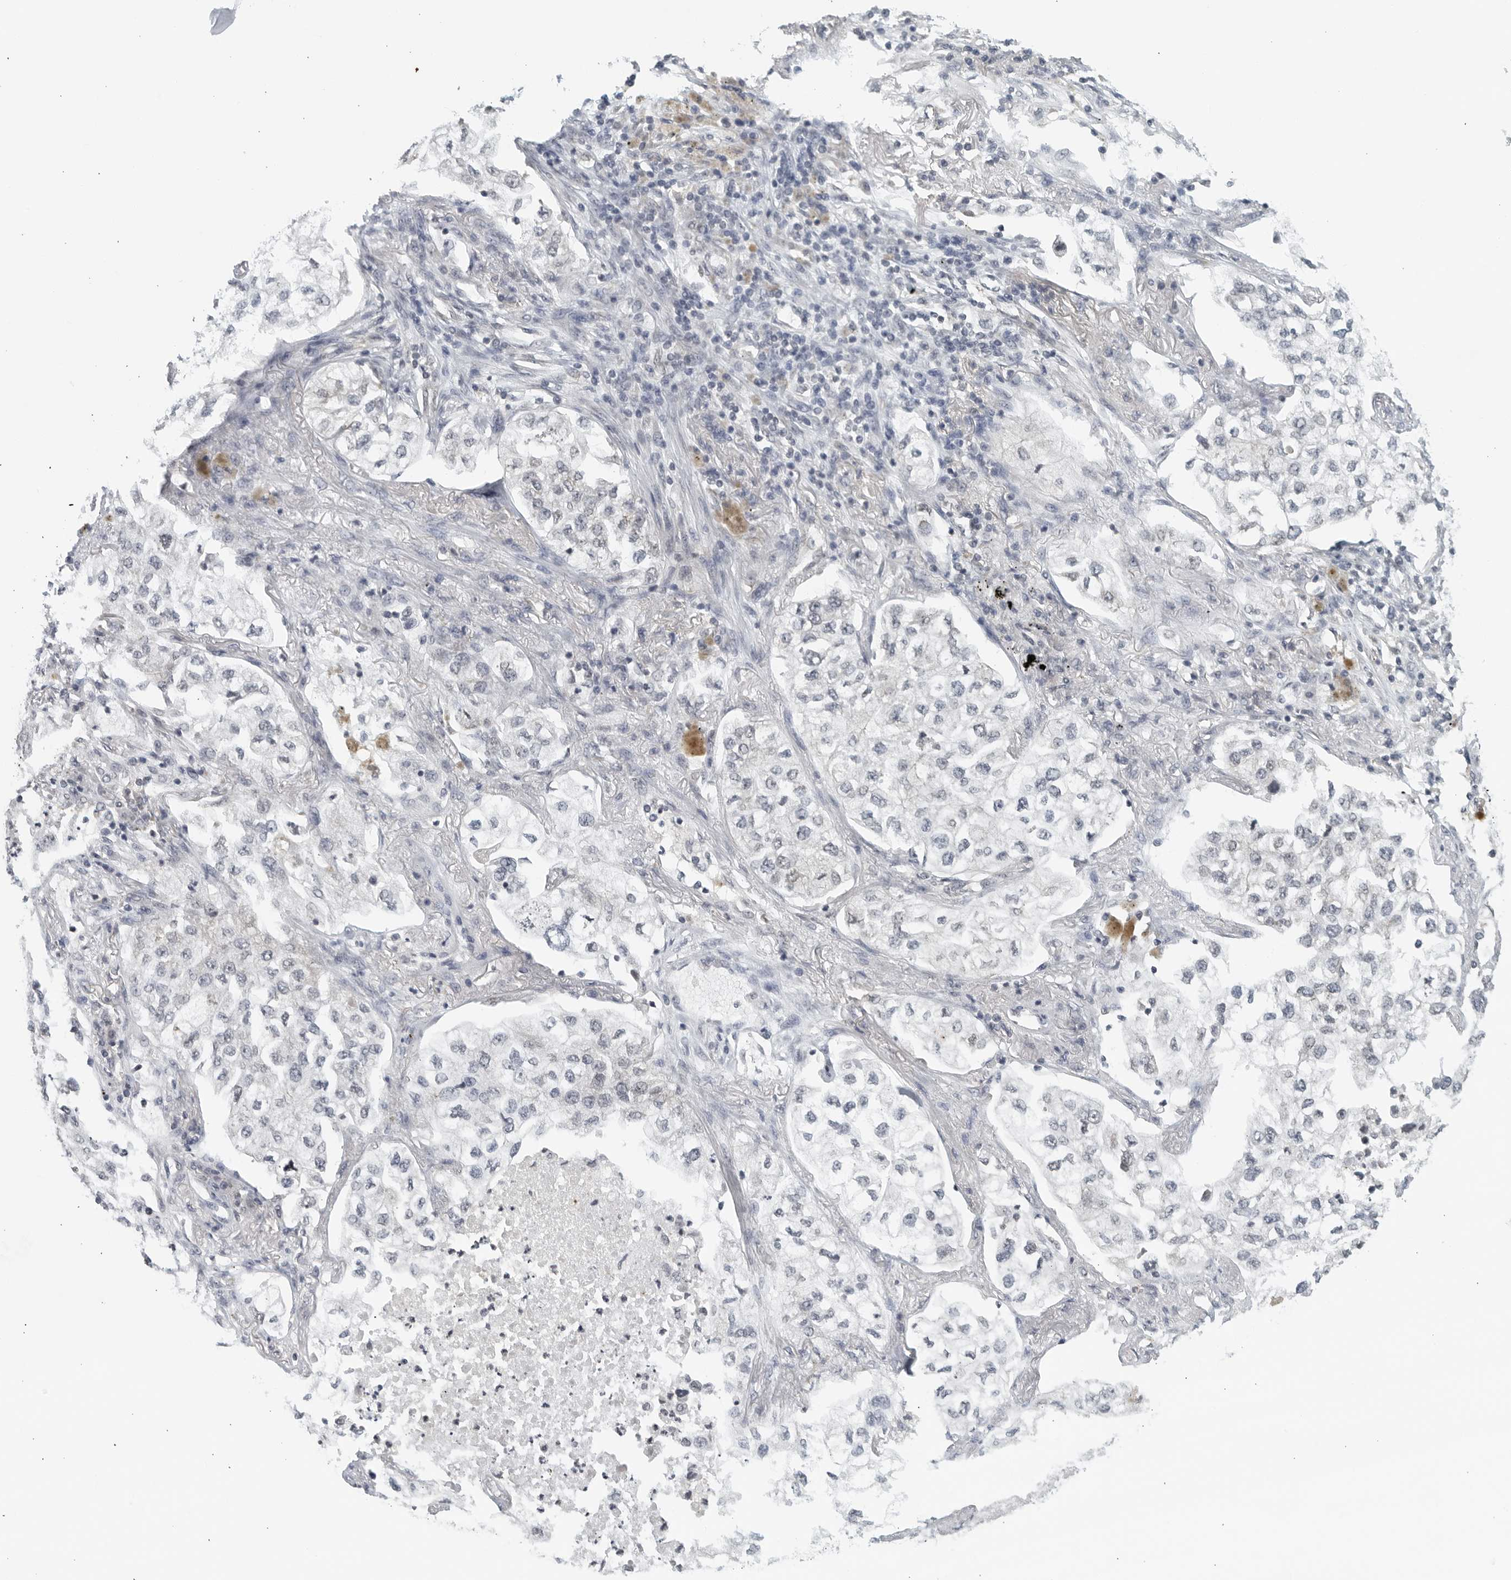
{"staining": {"intensity": "negative", "quantity": "none", "location": "none"}, "tissue": "lung cancer", "cell_type": "Tumor cells", "image_type": "cancer", "snomed": [{"axis": "morphology", "description": "Adenocarcinoma, NOS"}, {"axis": "topography", "description": "Lung"}], "caption": "Tumor cells are negative for brown protein staining in lung cancer.", "gene": "RC3H1", "patient": {"sex": "male", "age": 63}}